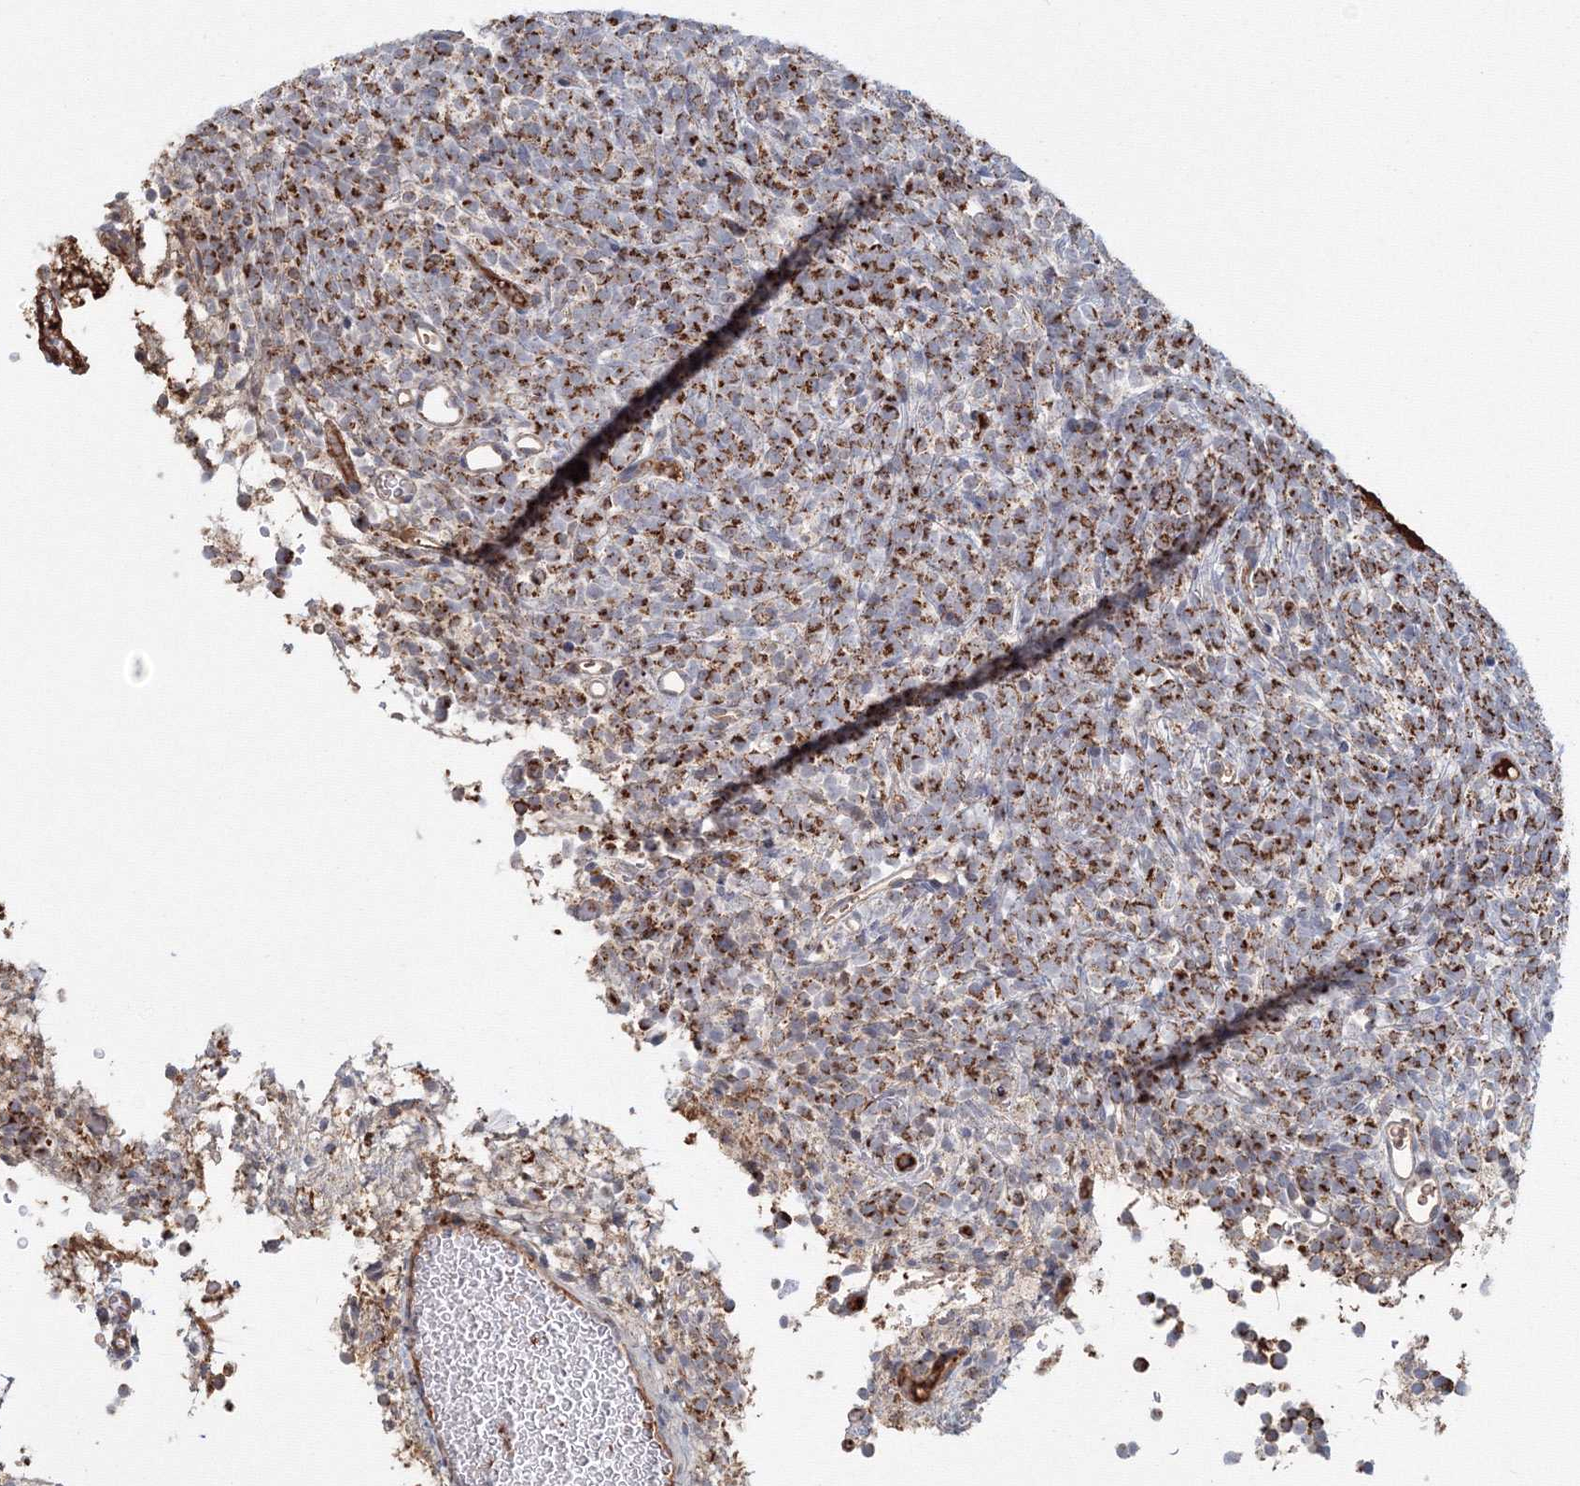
{"staining": {"intensity": "strong", "quantity": ">75%", "location": "cytoplasmic/membranous"}, "tissue": "glioma", "cell_type": "Tumor cells", "image_type": "cancer", "snomed": [{"axis": "morphology", "description": "Glioma, malignant, Low grade"}, {"axis": "topography", "description": "Brain"}], "caption": "This is an image of IHC staining of glioma, which shows strong staining in the cytoplasmic/membranous of tumor cells.", "gene": "GRPEL1", "patient": {"sex": "female", "age": 1}}